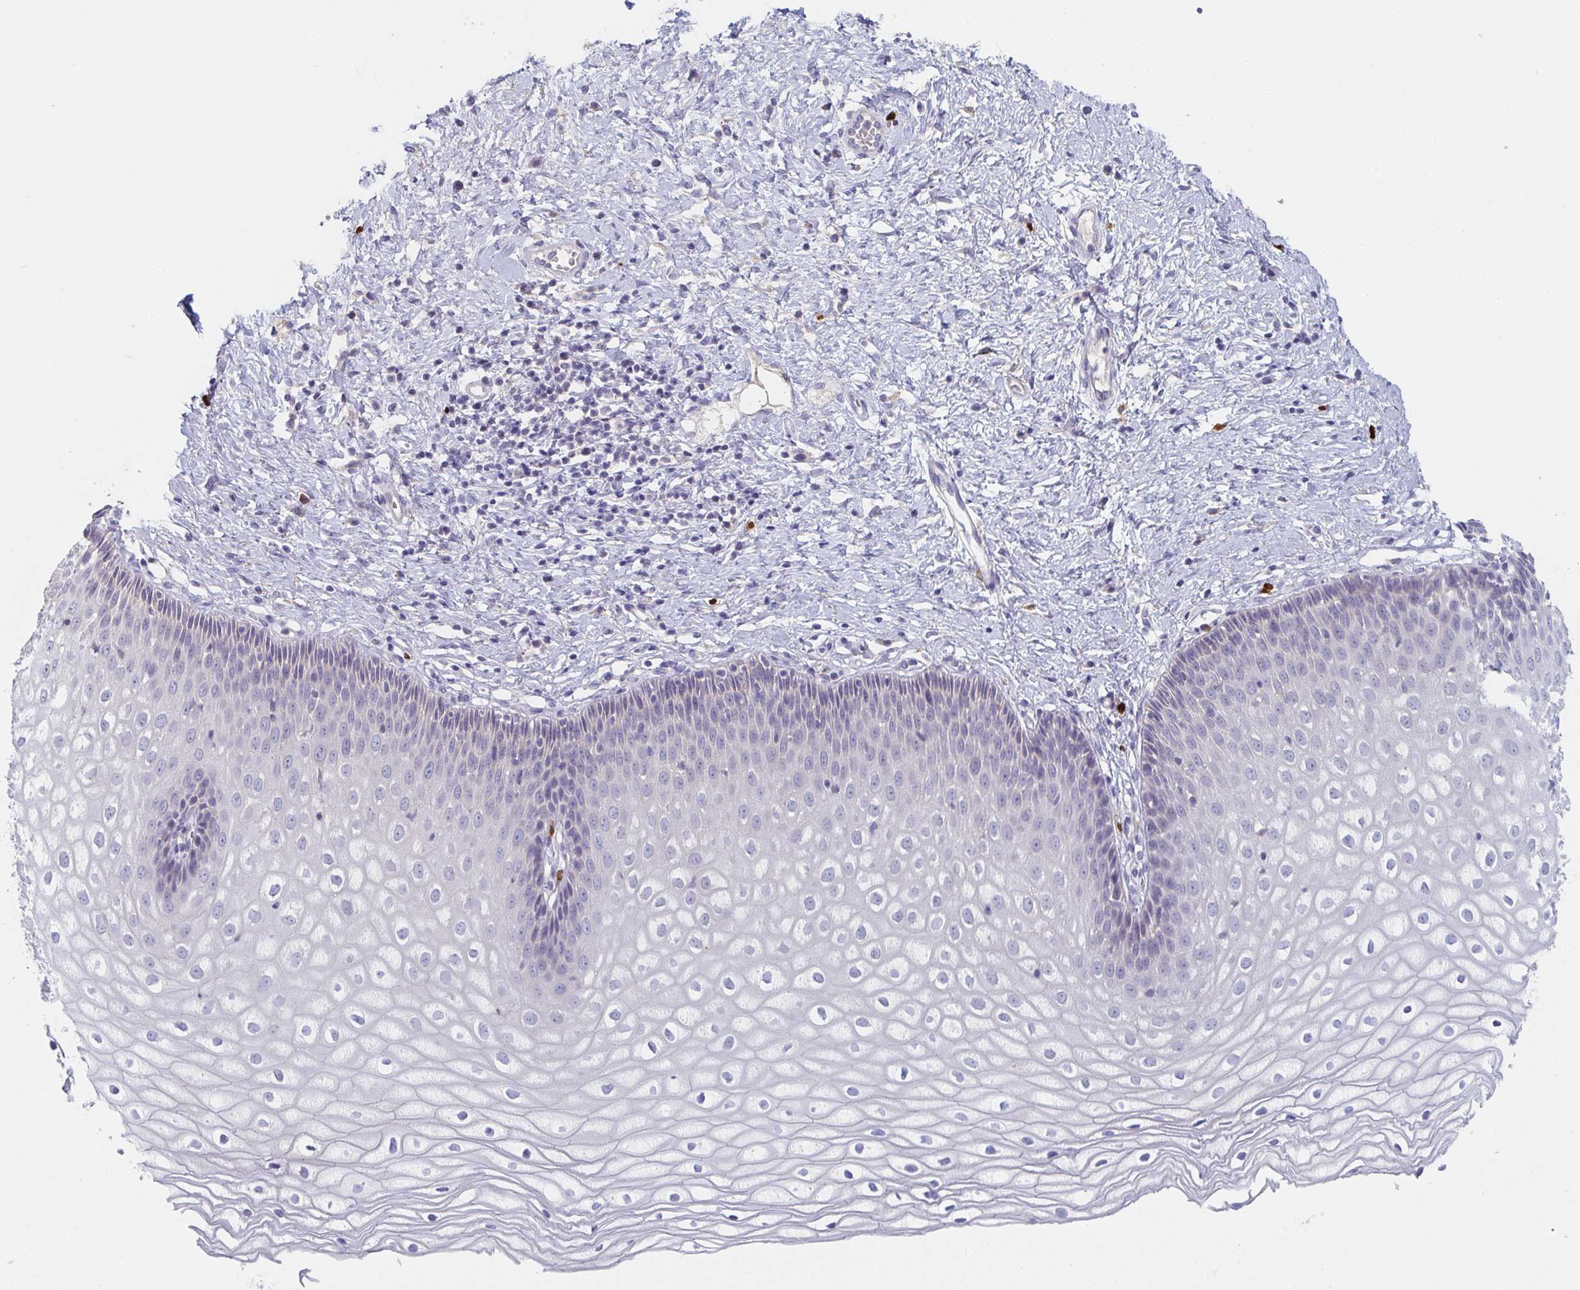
{"staining": {"intensity": "weak", "quantity": "<25%", "location": "cytoplasmic/membranous"}, "tissue": "cervix", "cell_type": "Glandular cells", "image_type": "normal", "snomed": [{"axis": "morphology", "description": "Normal tissue, NOS"}, {"axis": "topography", "description": "Cervix"}], "caption": "Cervix stained for a protein using immunohistochemistry exhibits no expression glandular cells.", "gene": "KCNK5", "patient": {"sex": "female", "age": 36}}